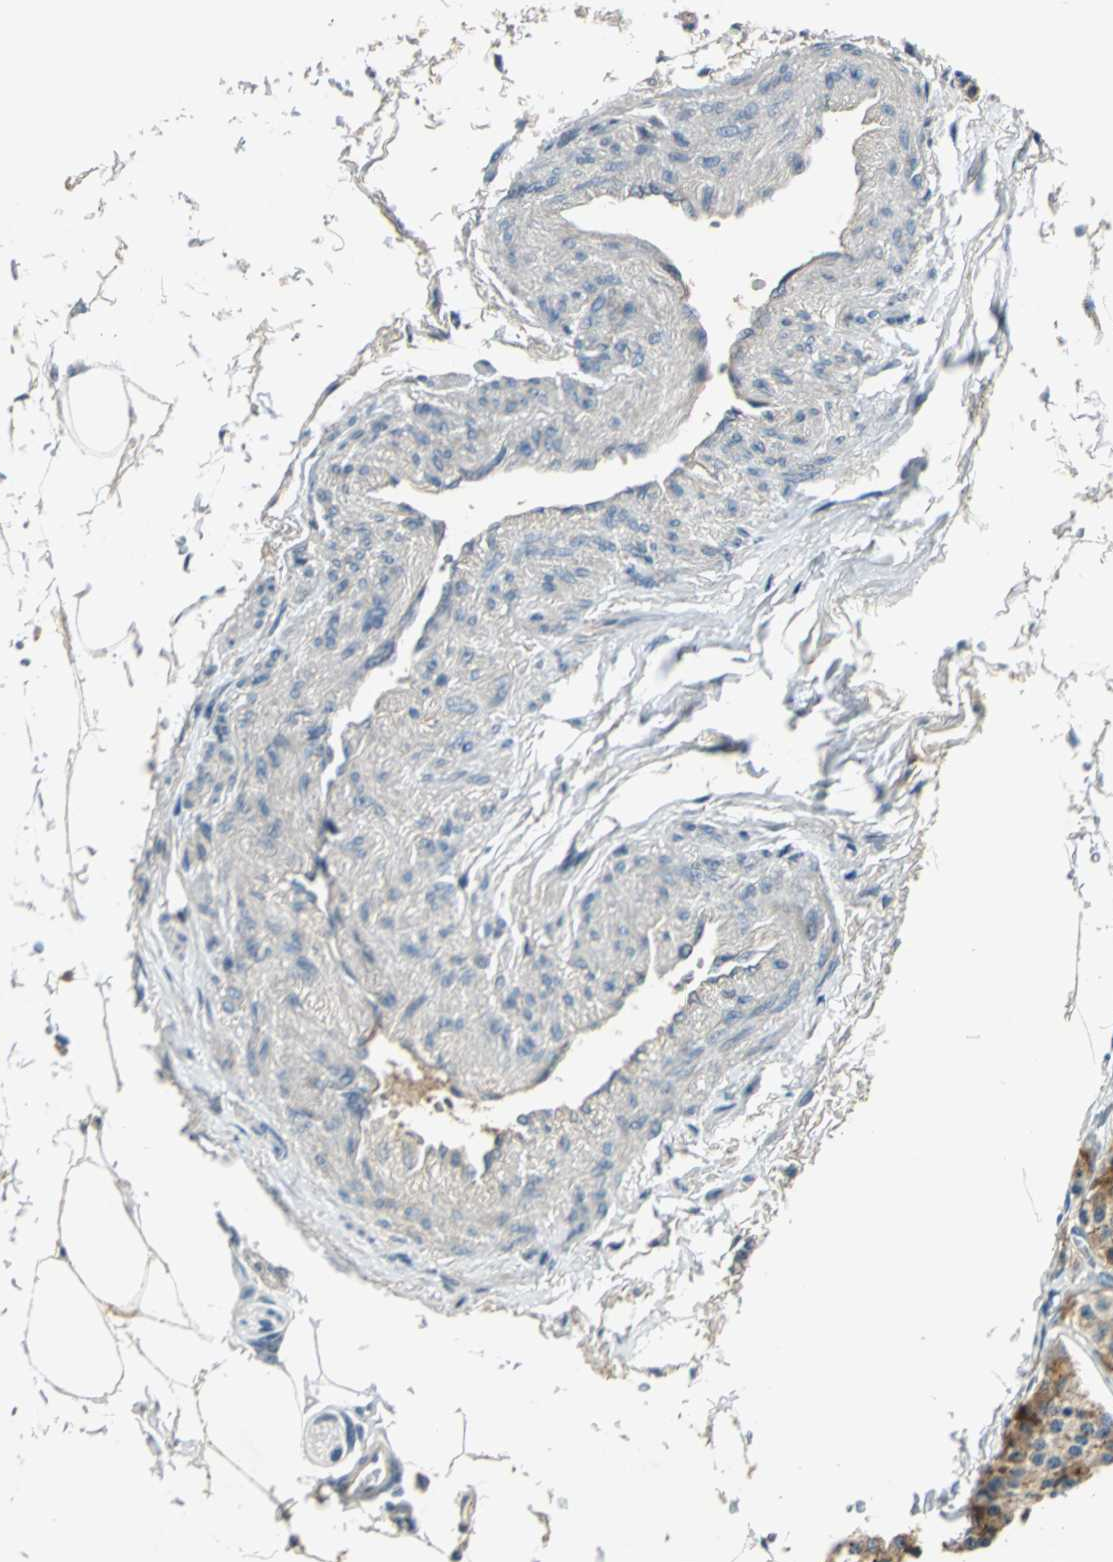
{"staining": {"intensity": "weak", "quantity": ">75%", "location": "cytoplasmic/membranous"}, "tissue": "carcinoid", "cell_type": "Tumor cells", "image_type": "cancer", "snomed": [{"axis": "morphology", "description": "Carcinoid, malignant, NOS"}, {"axis": "topography", "description": "Colon"}], "caption": "Protein expression analysis of malignant carcinoid shows weak cytoplasmic/membranous positivity in about >75% of tumor cells. Immunohistochemistry (ihc) stains the protein in brown and the nuclei are stained blue.", "gene": "PROC", "patient": {"sex": "female", "age": 61}}